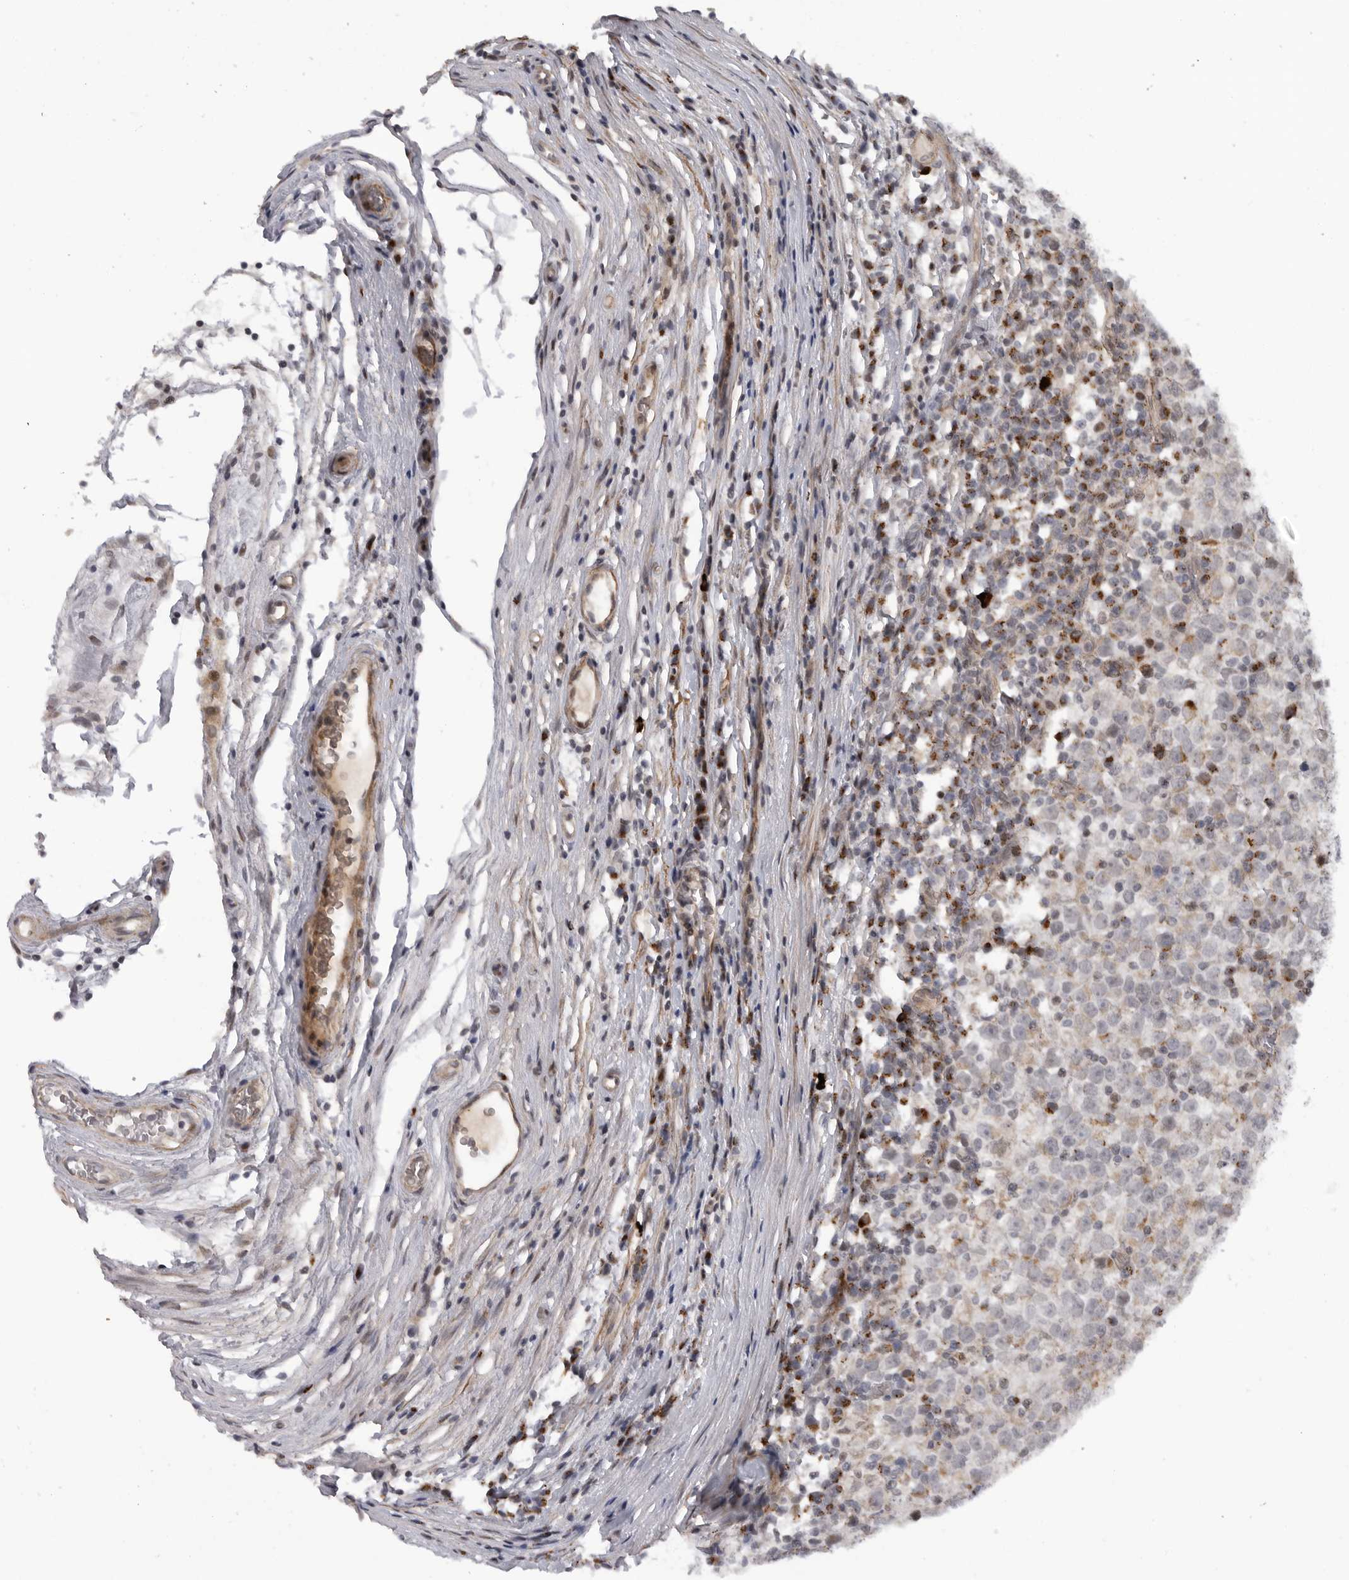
{"staining": {"intensity": "weak", "quantity": "<25%", "location": "cytoplasmic/membranous"}, "tissue": "testis cancer", "cell_type": "Tumor cells", "image_type": "cancer", "snomed": [{"axis": "morphology", "description": "Seminoma, NOS"}, {"axis": "topography", "description": "Testis"}], "caption": "Testis seminoma stained for a protein using immunohistochemistry reveals no staining tumor cells.", "gene": "TMPRSS11F", "patient": {"sex": "male", "age": 65}}